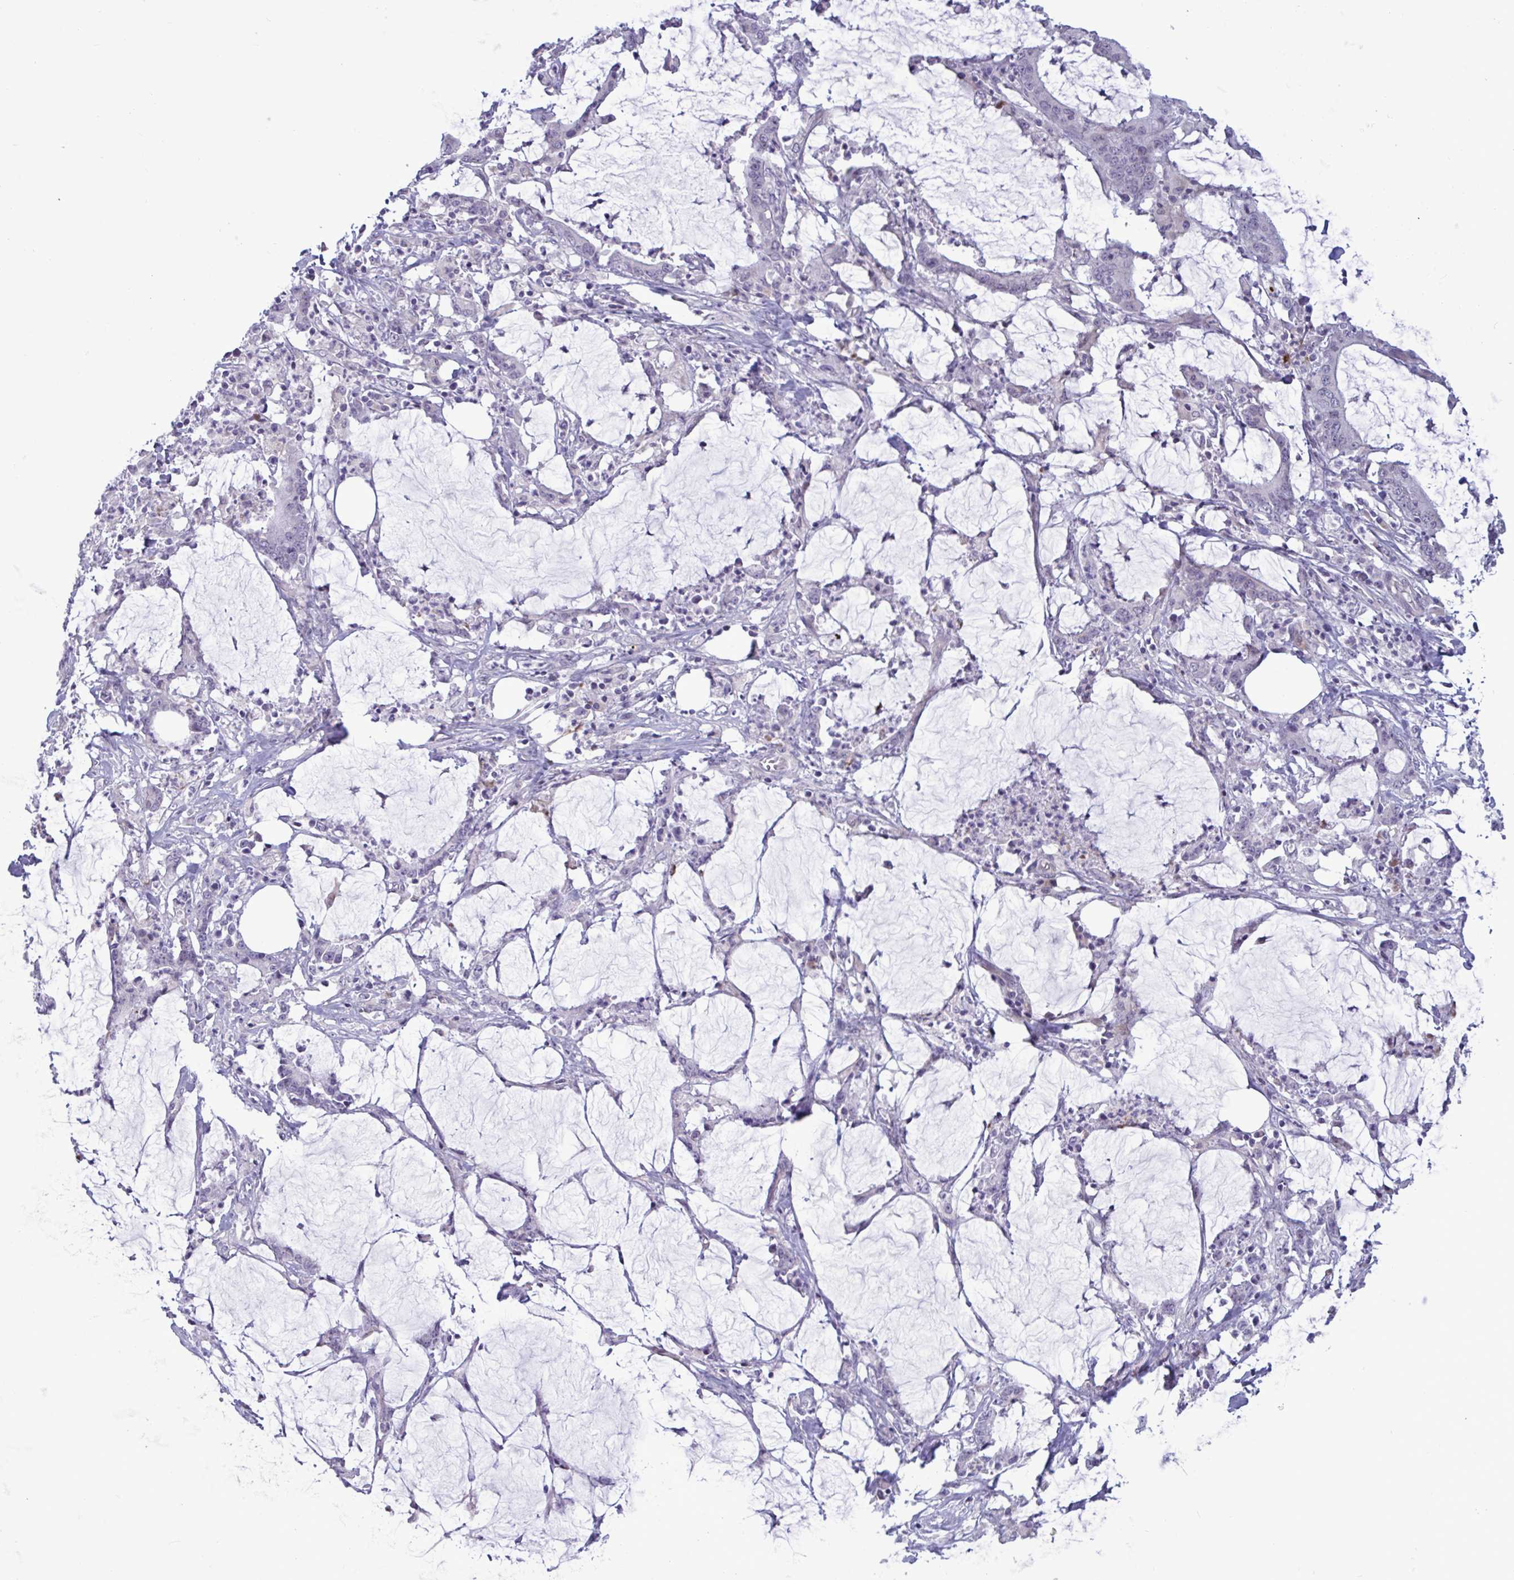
{"staining": {"intensity": "negative", "quantity": "none", "location": "none"}, "tissue": "stomach cancer", "cell_type": "Tumor cells", "image_type": "cancer", "snomed": [{"axis": "morphology", "description": "Adenocarcinoma, NOS"}, {"axis": "topography", "description": "Stomach, upper"}], "caption": "This is an immunohistochemistry micrograph of adenocarcinoma (stomach). There is no expression in tumor cells.", "gene": "DOCK11", "patient": {"sex": "male", "age": 68}}